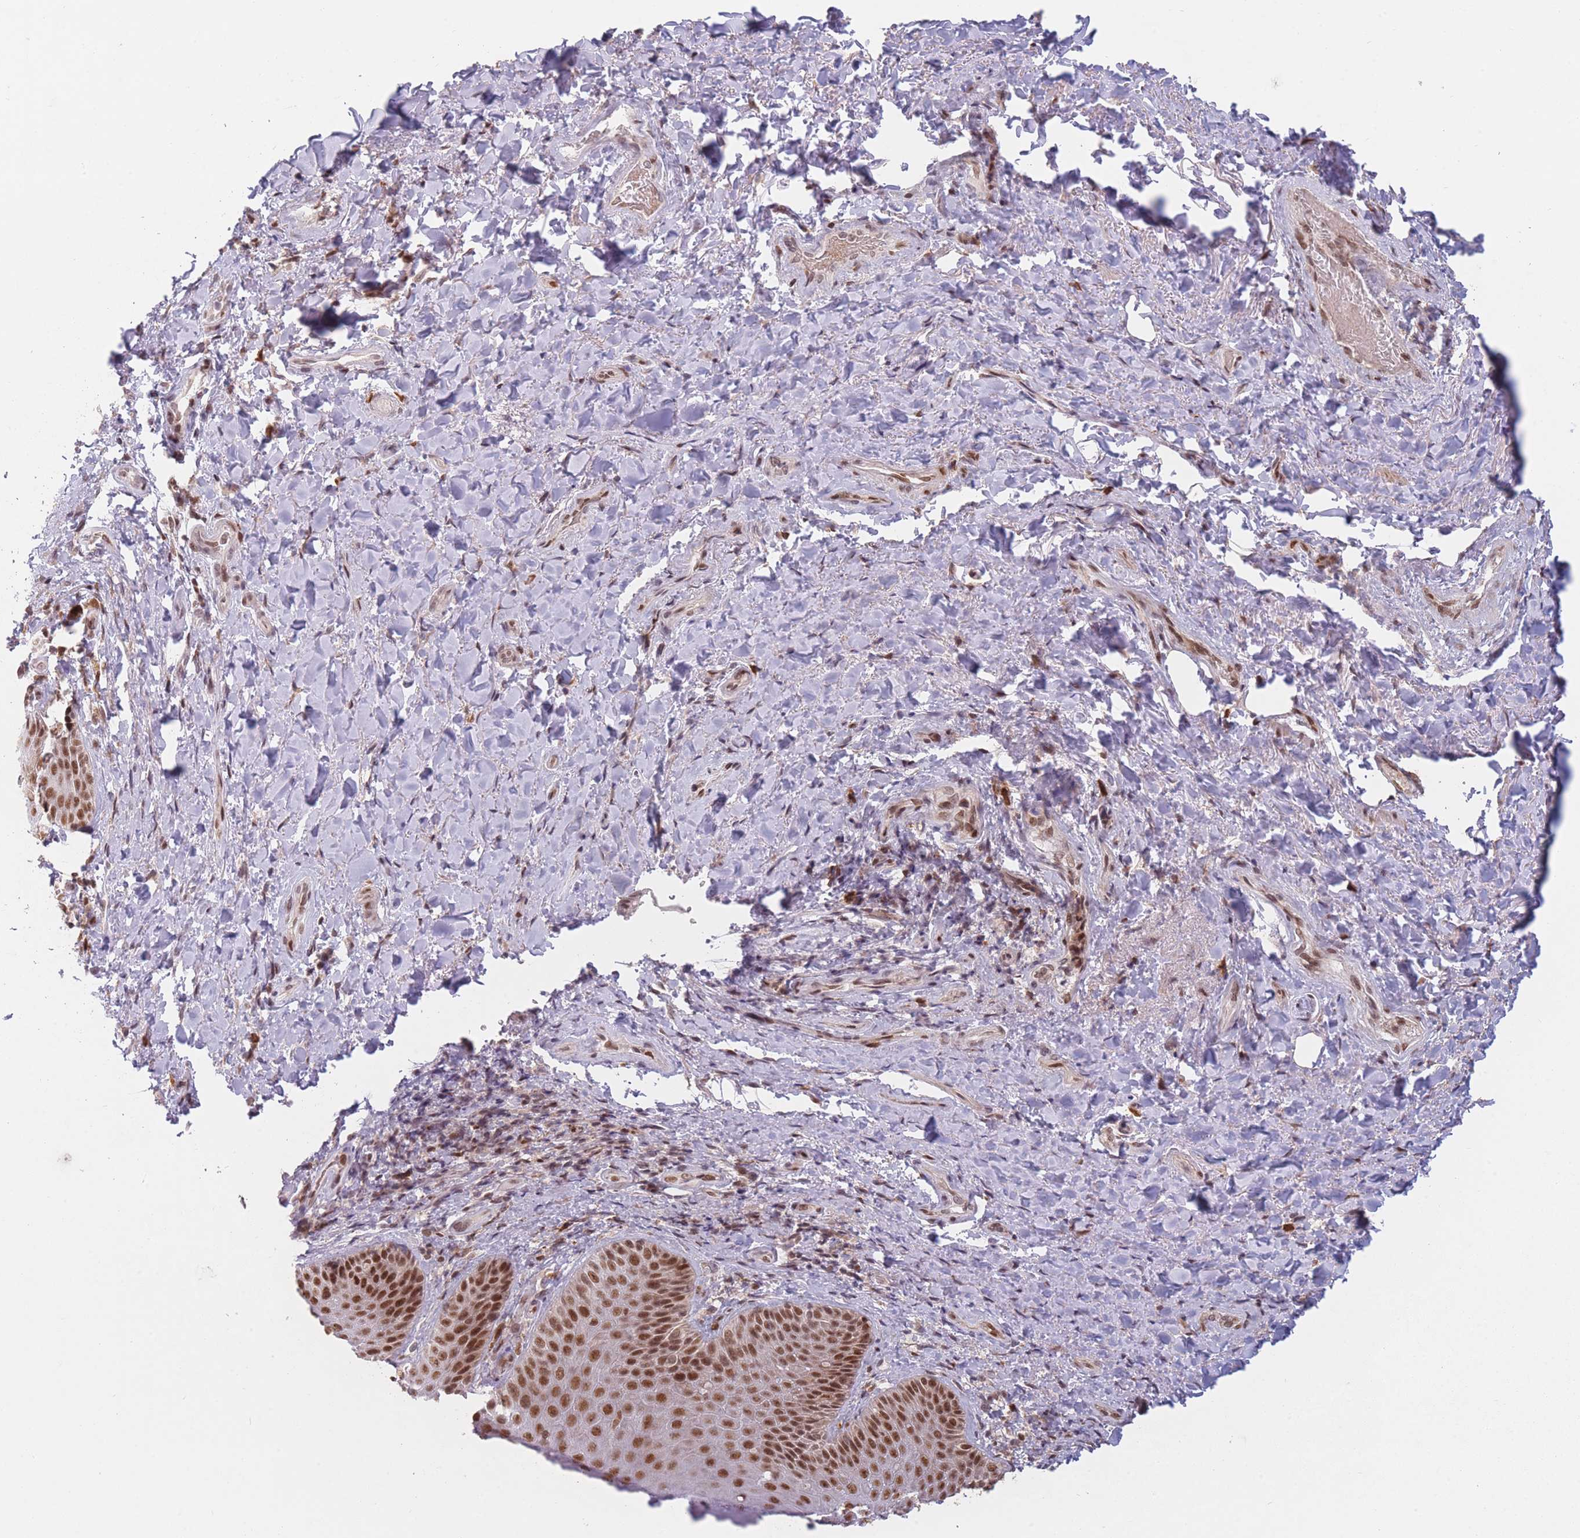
{"staining": {"intensity": "moderate", "quantity": ">75%", "location": "nuclear"}, "tissue": "skin", "cell_type": "Epidermal cells", "image_type": "normal", "snomed": [{"axis": "morphology", "description": "Normal tissue, NOS"}, {"axis": "topography", "description": "Anal"}], "caption": "High-power microscopy captured an immunohistochemistry micrograph of normal skin, revealing moderate nuclear expression in approximately >75% of epidermal cells.", "gene": "SUPT6H", "patient": {"sex": "female", "age": 89}}